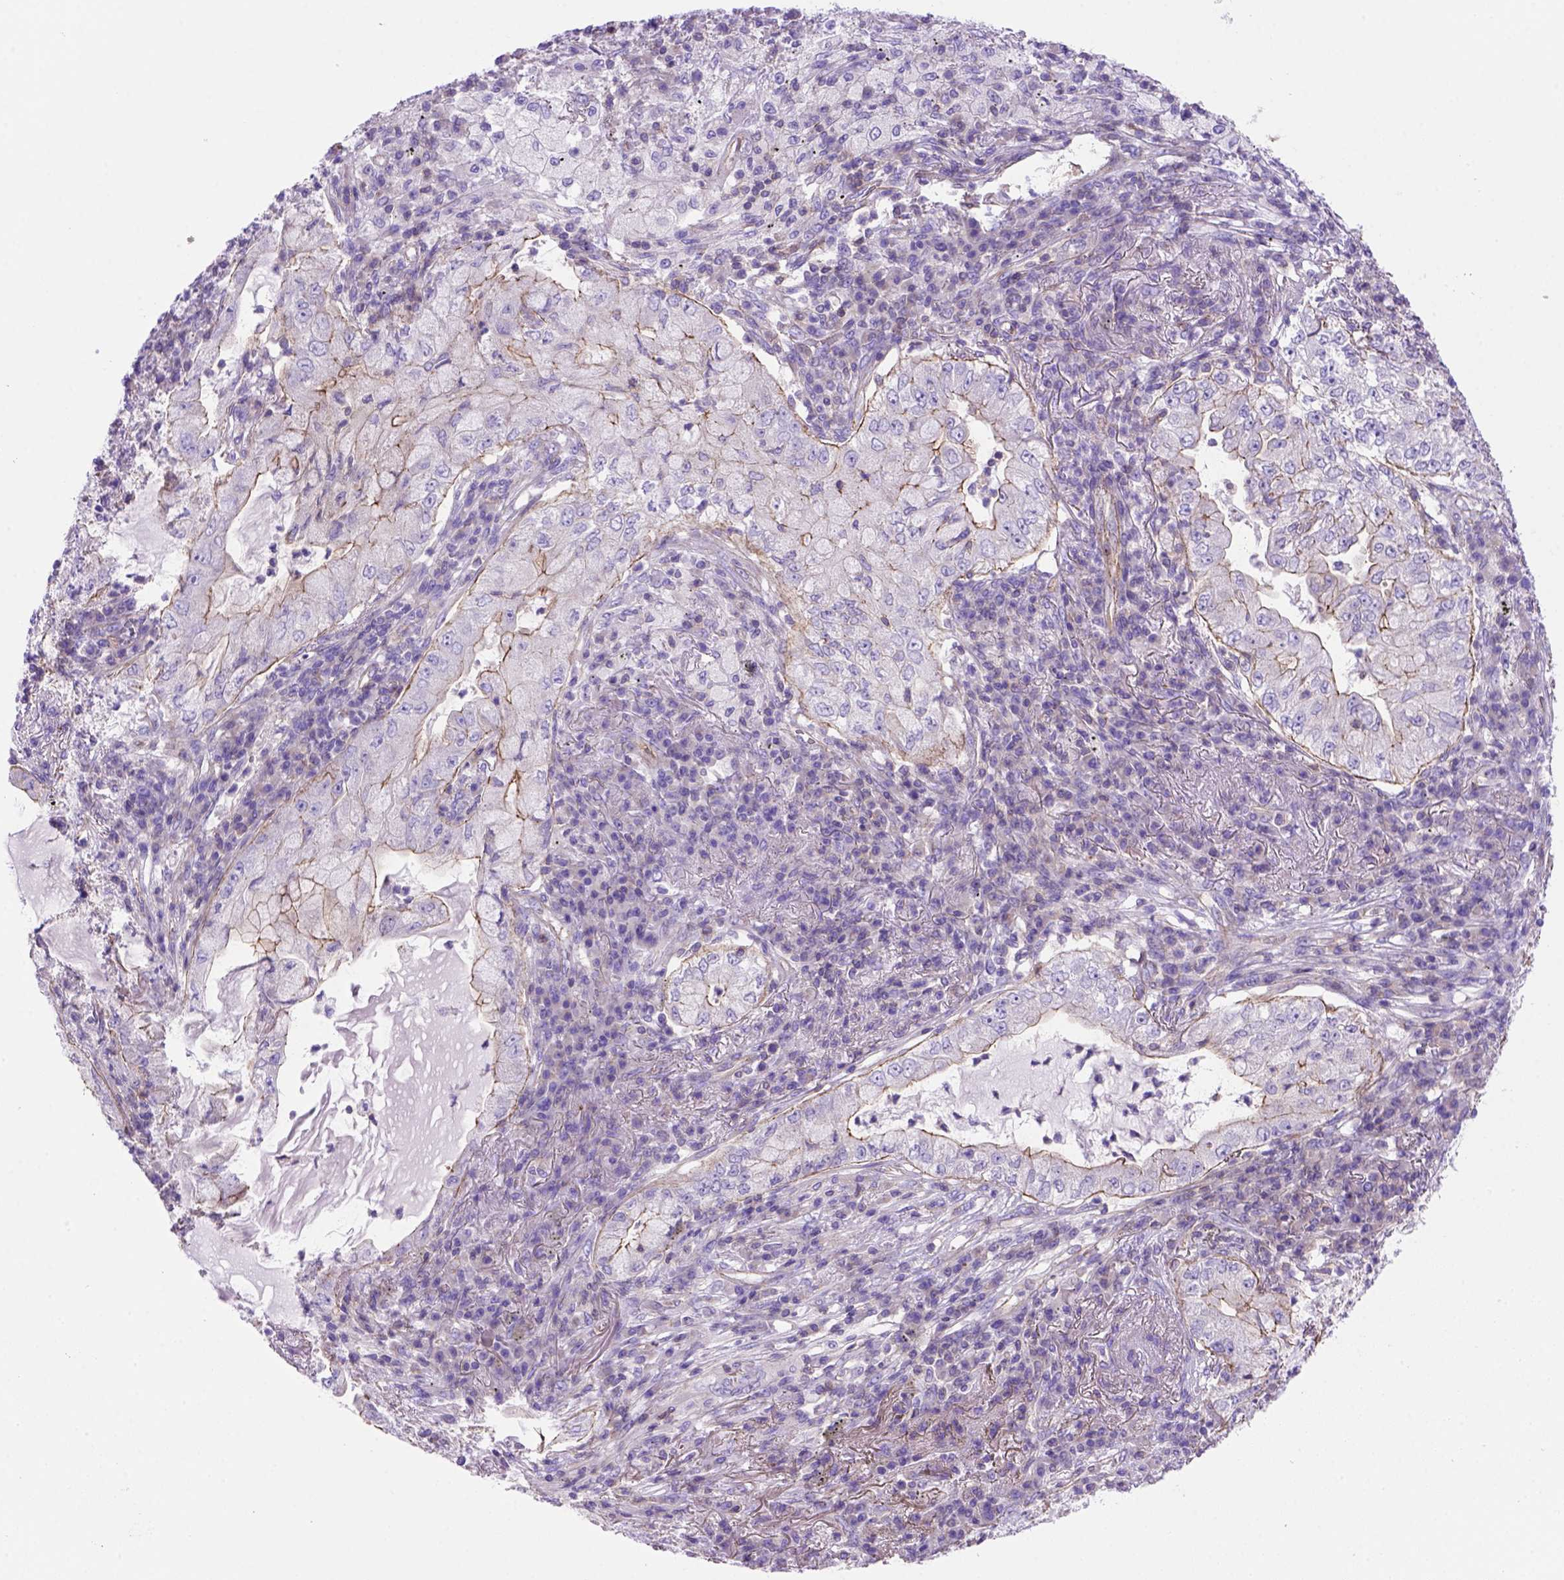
{"staining": {"intensity": "moderate", "quantity": ">75%", "location": "cytoplasmic/membranous"}, "tissue": "lung cancer", "cell_type": "Tumor cells", "image_type": "cancer", "snomed": [{"axis": "morphology", "description": "Adenocarcinoma, NOS"}, {"axis": "topography", "description": "Lung"}], "caption": "Protein expression analysis of lung adenocarcinoma demonstrates moderate cytoplasmic/membranous staining in approximately >75% of tumor cells.", "gene": "PEX12", "patient": {"sex": "female", "age": 73}}